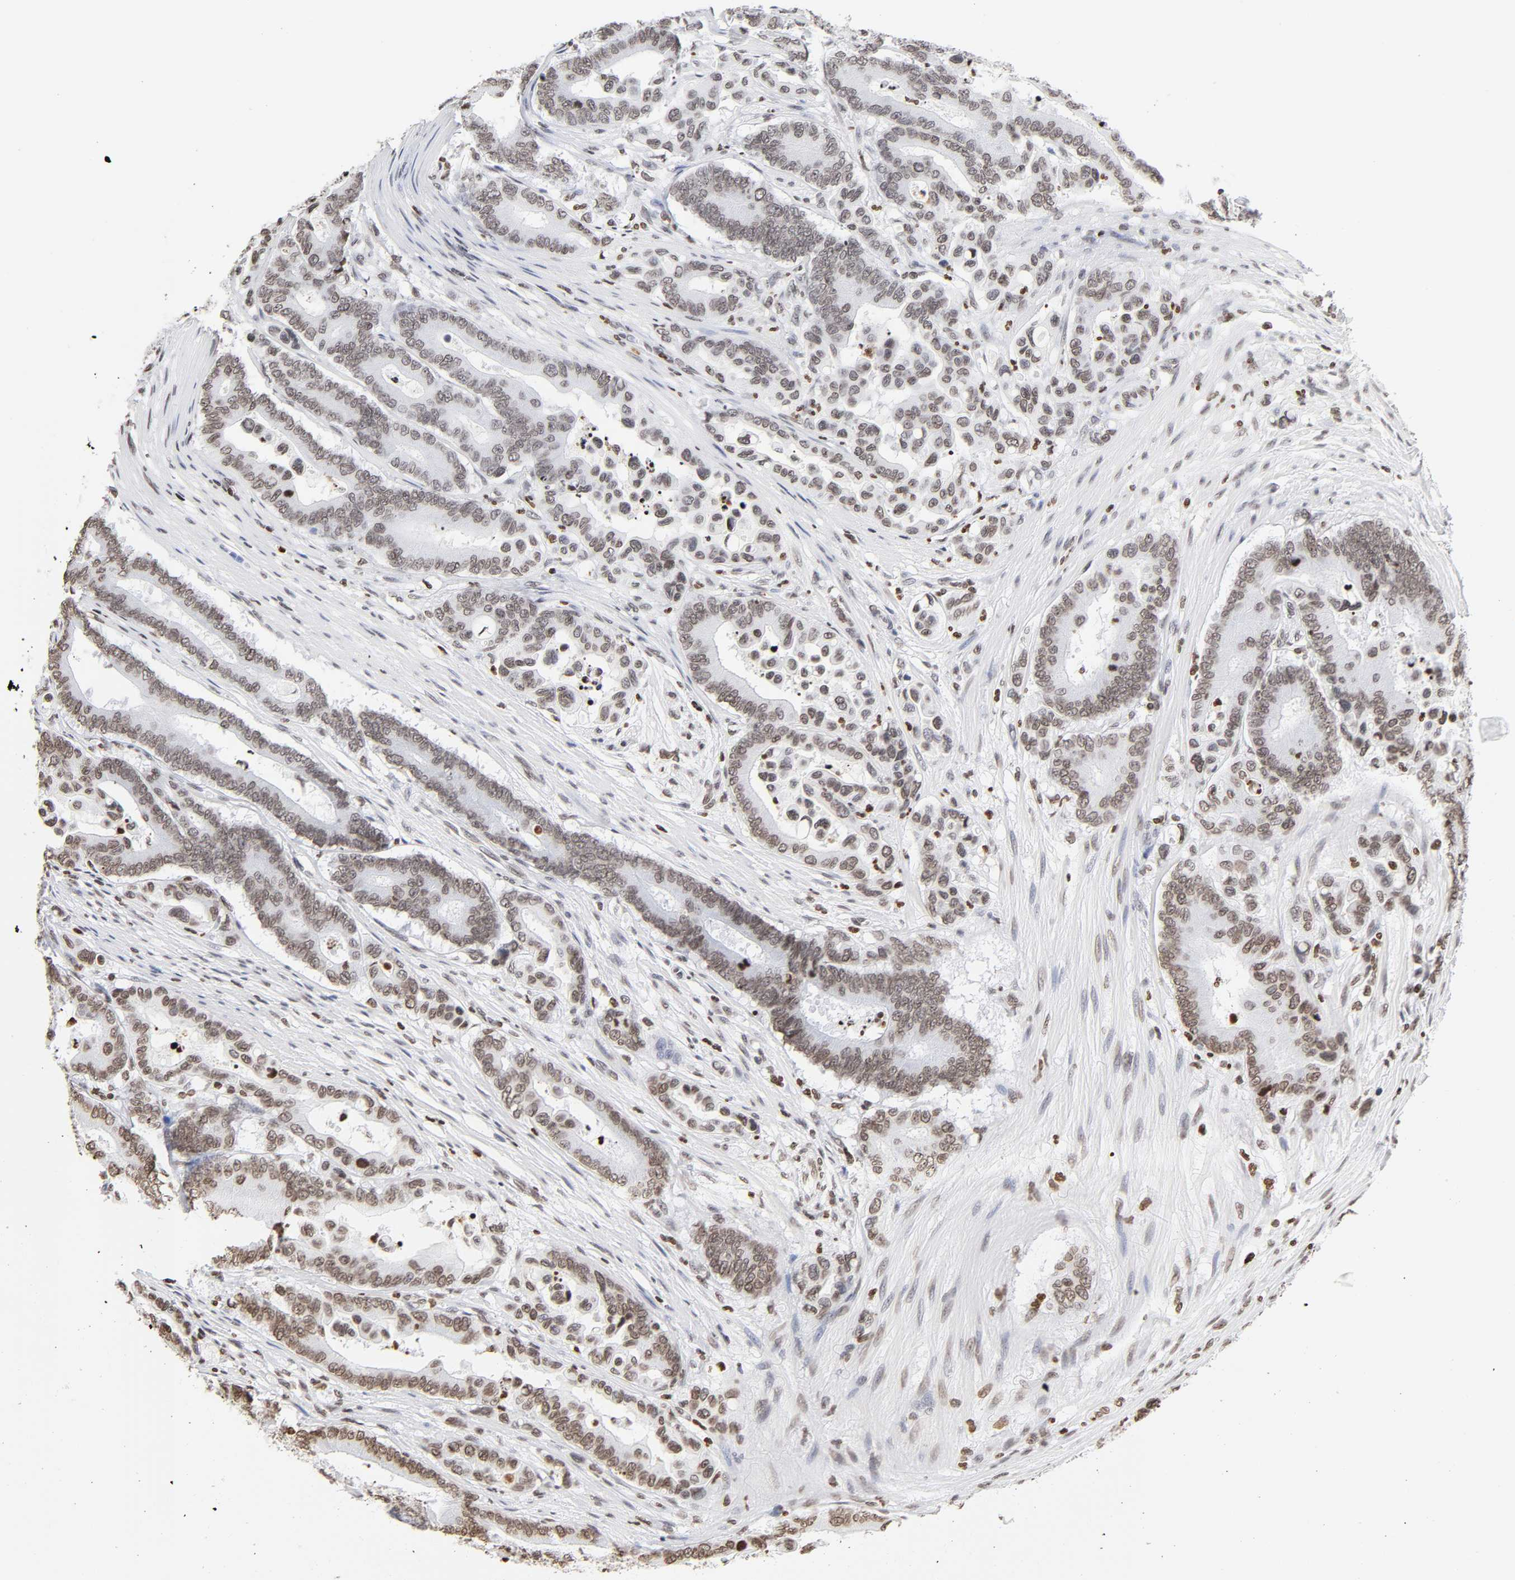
{"staining": {"intensity": "weak", "quantity": ">75%", "location": "nuclear"}, "tissue": "colorectal cancer", "cell_type": "Tumor cells", "image_type": "cancer", "snomed": [{"axis": "morphology", "description": "Normal tissue, NOS"}, {"axis": "morphology", "description": "Adenocarcinoma, NOS"}, {"axis": "topography", "description": "Colon"}], "caption": "Immunohistochemical staining of human adenocarcinoma (colorectal) shows weak nuclear protein staining in approximately >75% of tumor cells.", "gene": "H2AC12", "patient": {"sex": "male", "age": 82}}